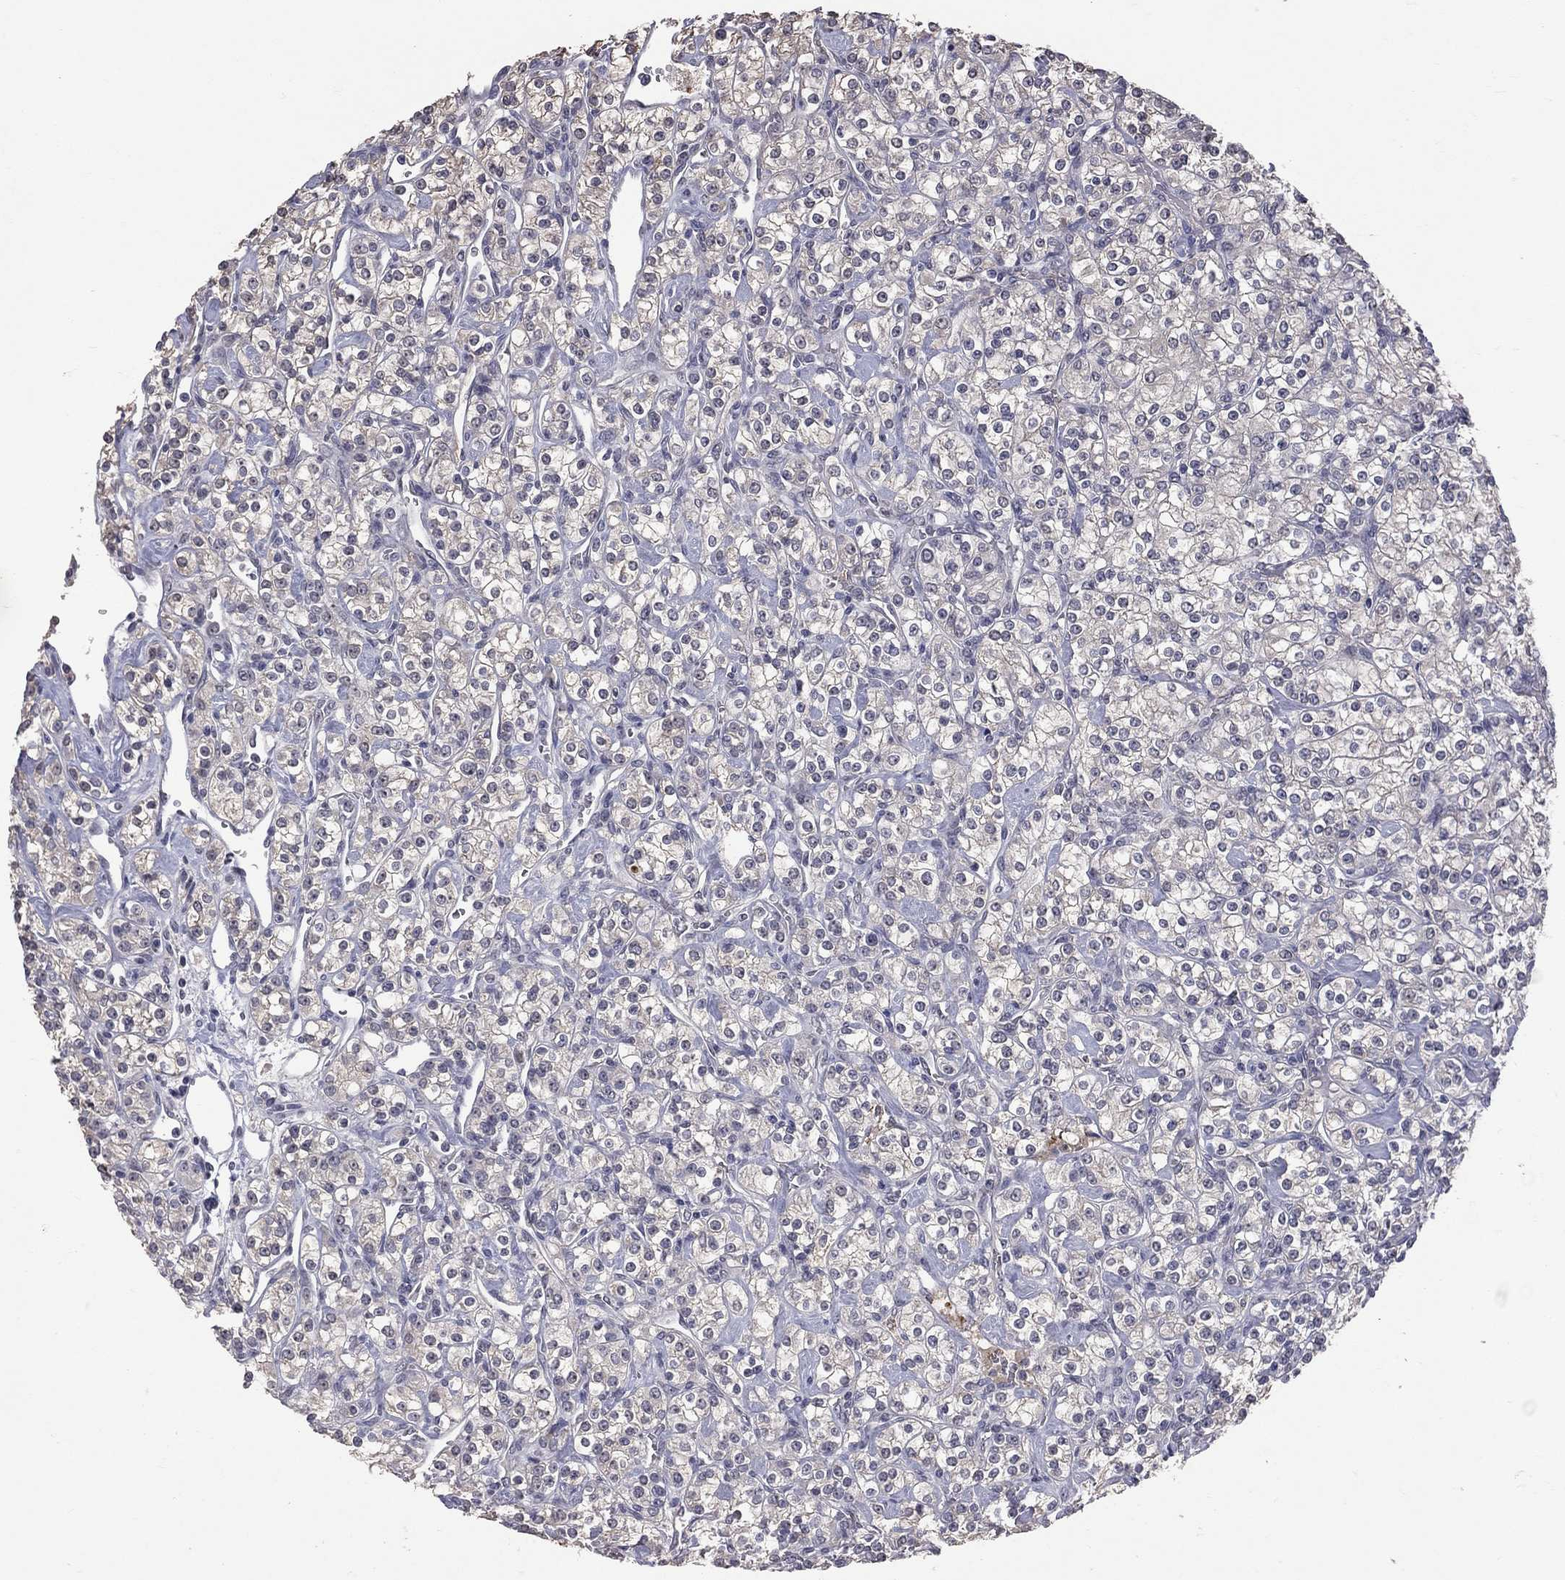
{"staining": {"intensity": "negative", "quantity": "none", "location": "none"}, "tissue": "renal cancer", "cell_type": "Tumor cells", "image_type": "cancer", "snomed": [{"axis": "morphology", "description": "Adenocarcinoma, NOS"}, {"axis": "topography", "description": "Kidney"}], "caption": "There is no significant positivity in tumor cells of renal adenocarcinoma.", "gene": "DSG4", "patient": {"sex": "male", "age": 77}}